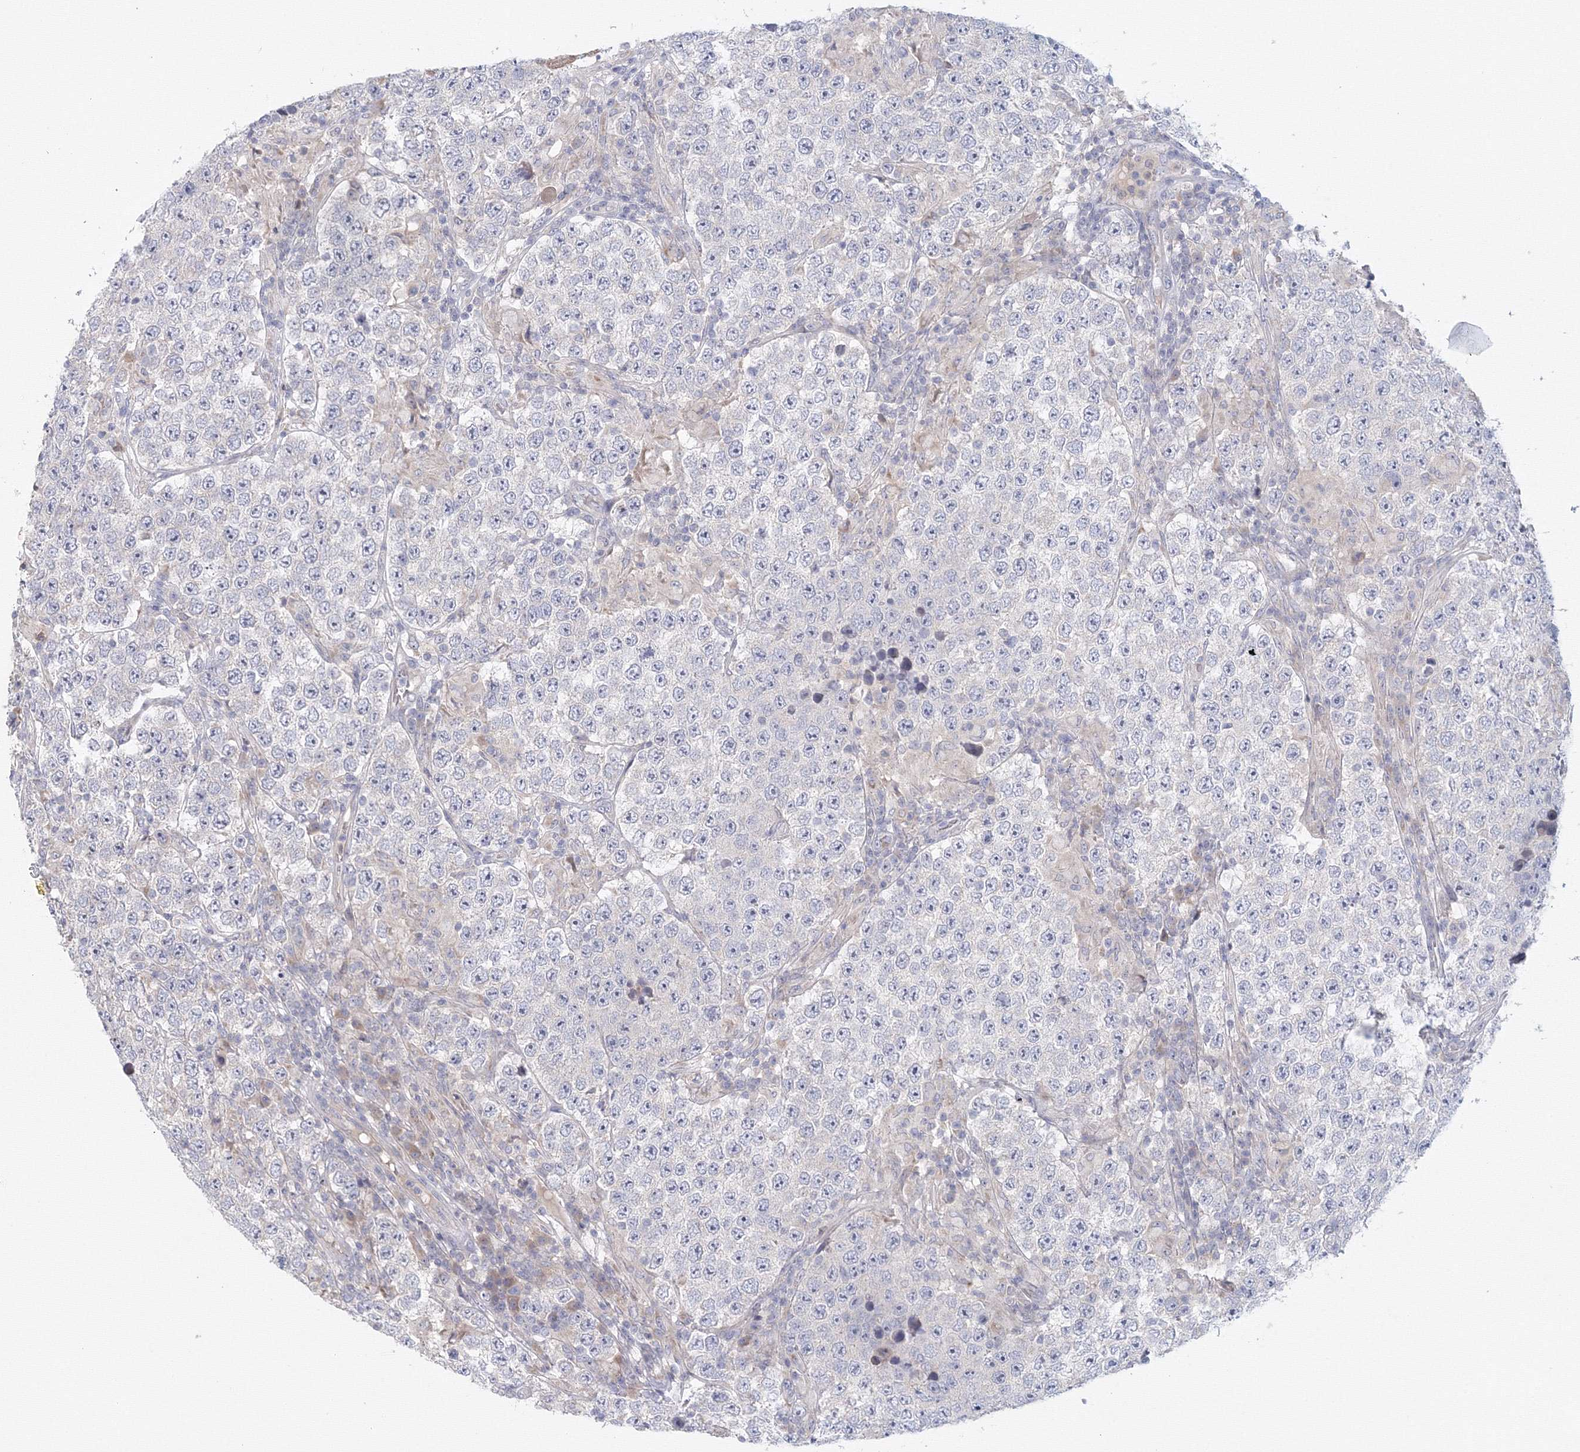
{"staining": {"intensity": "negative", "quantity": "none", "location": "none"}, "tissue": "testis cancer", "cell_type": "Tumor cells", "image_type": "cancer", "snomed": [{"axis": "morphology", "description": "Normal tissue, NOS"}, {"axis": "morphology", "description": "Urothelial carcinoma, High grade"}, {"axis": "morphology", "description": "Seminoma, NOS"}, {"axis": "morphology", "description": "Carcinoma, Embryonal, NOS"}, {"axis": "topography", "description": "Urinary bladder"}, {"axis": "topography", "description": "Testis"}], "caption": "The image demonstrates no significant expression in tumor cells of embryonal carcinoma (testis).", "gene": "TACC2", "patient": {"sex": "male", "age": 41}}